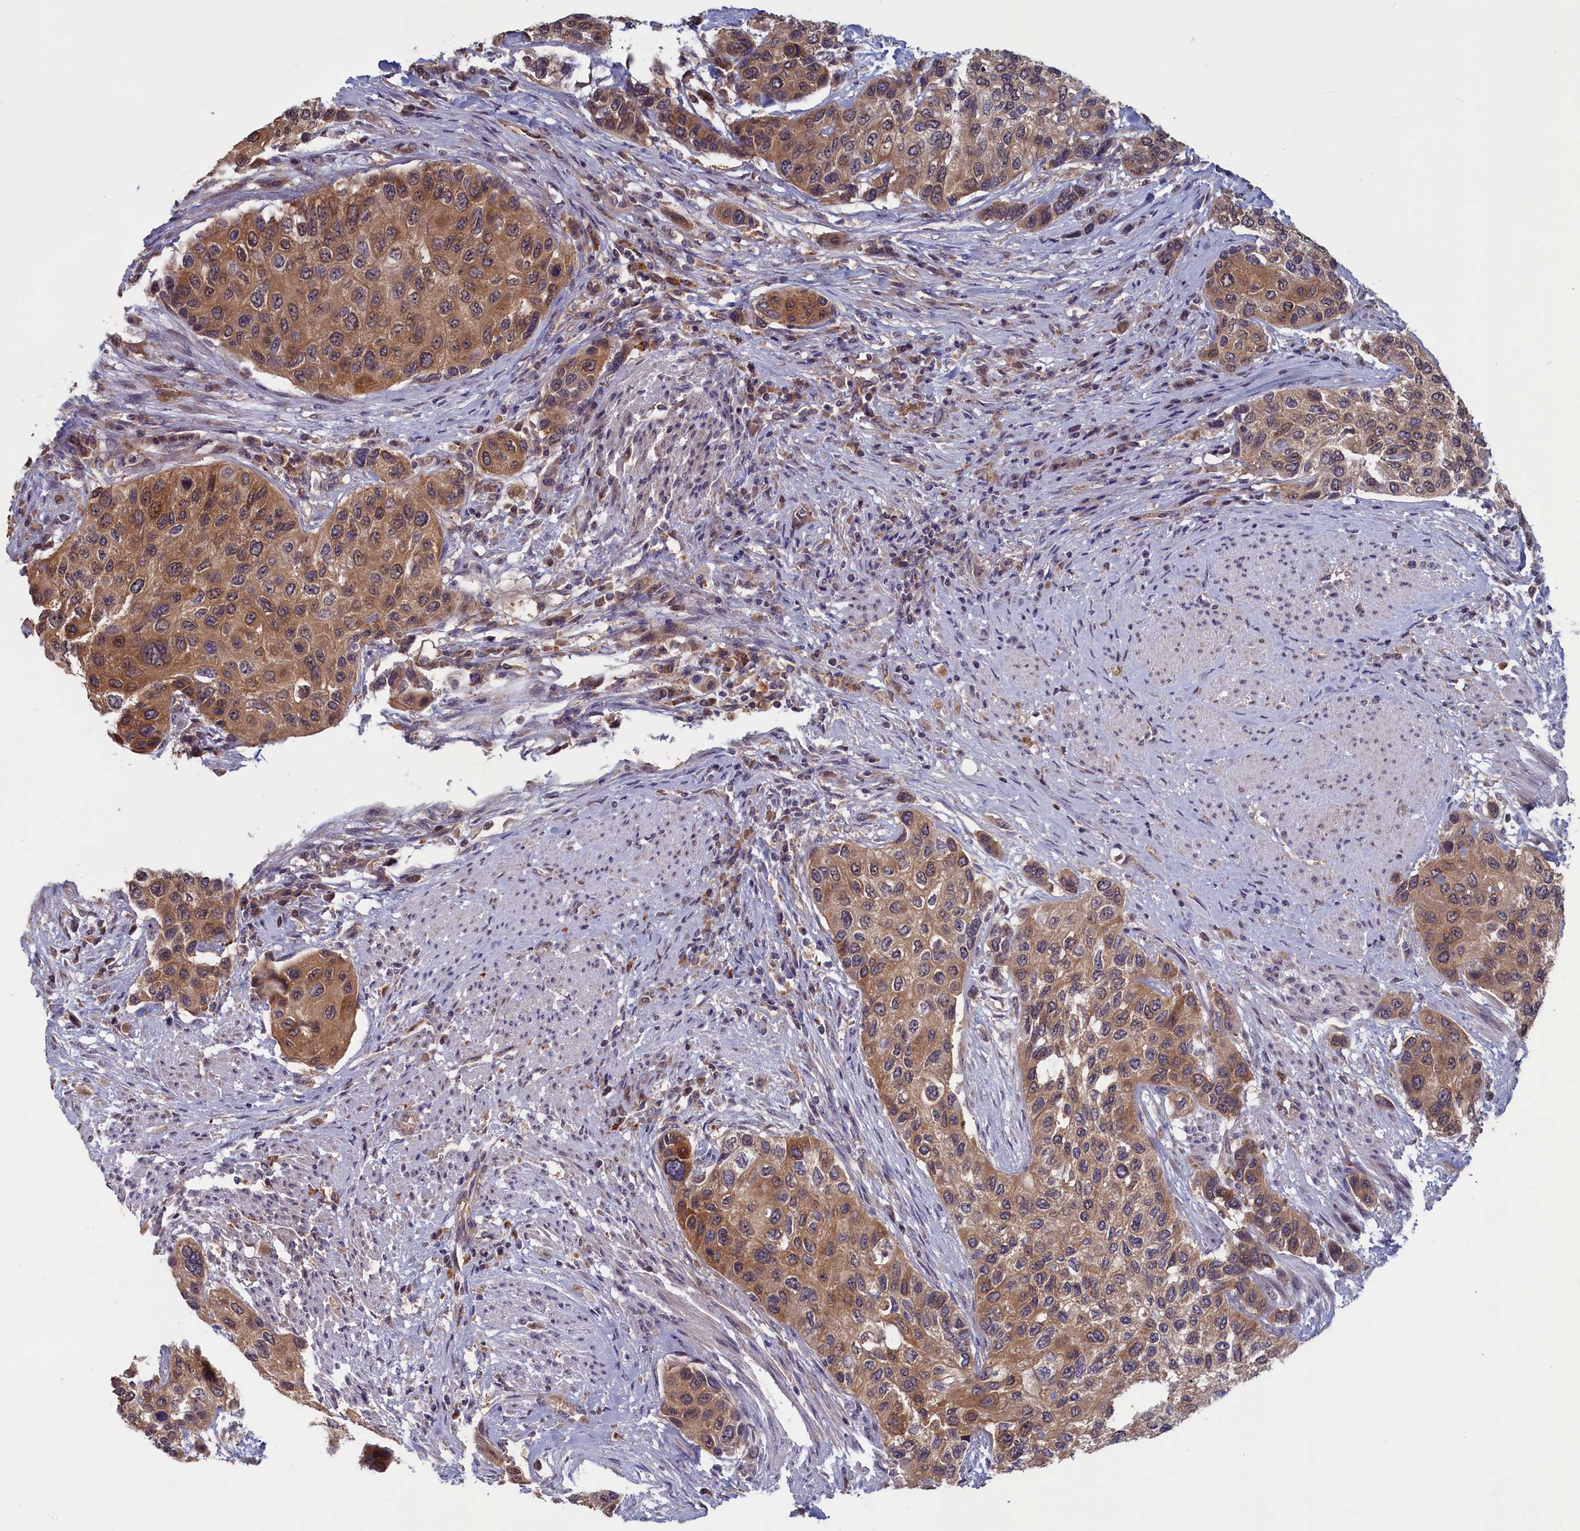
{"staining": {"intensity": "moderate", "quantity": ">75%", "location": "cytoplasmic/membranous"}, "tissue": "urothelial cancer", "cell_type": "Tumor cells", "image_type": "cancer", "snomed": [{"axis": "morphology", "description": "Urothelial carcinoma, High grade"}, {"axis": "topography", "description": "Urinary bladder"}], "caption": "Approximately >75% of tumor cells in urothelial cancer exhibit moderate cytoplasmic/membranous protein expression as visualized by brown immunohistochemical staining.", "gene": "CACTIN", "patient": {"sex": "female", "age": 56}}